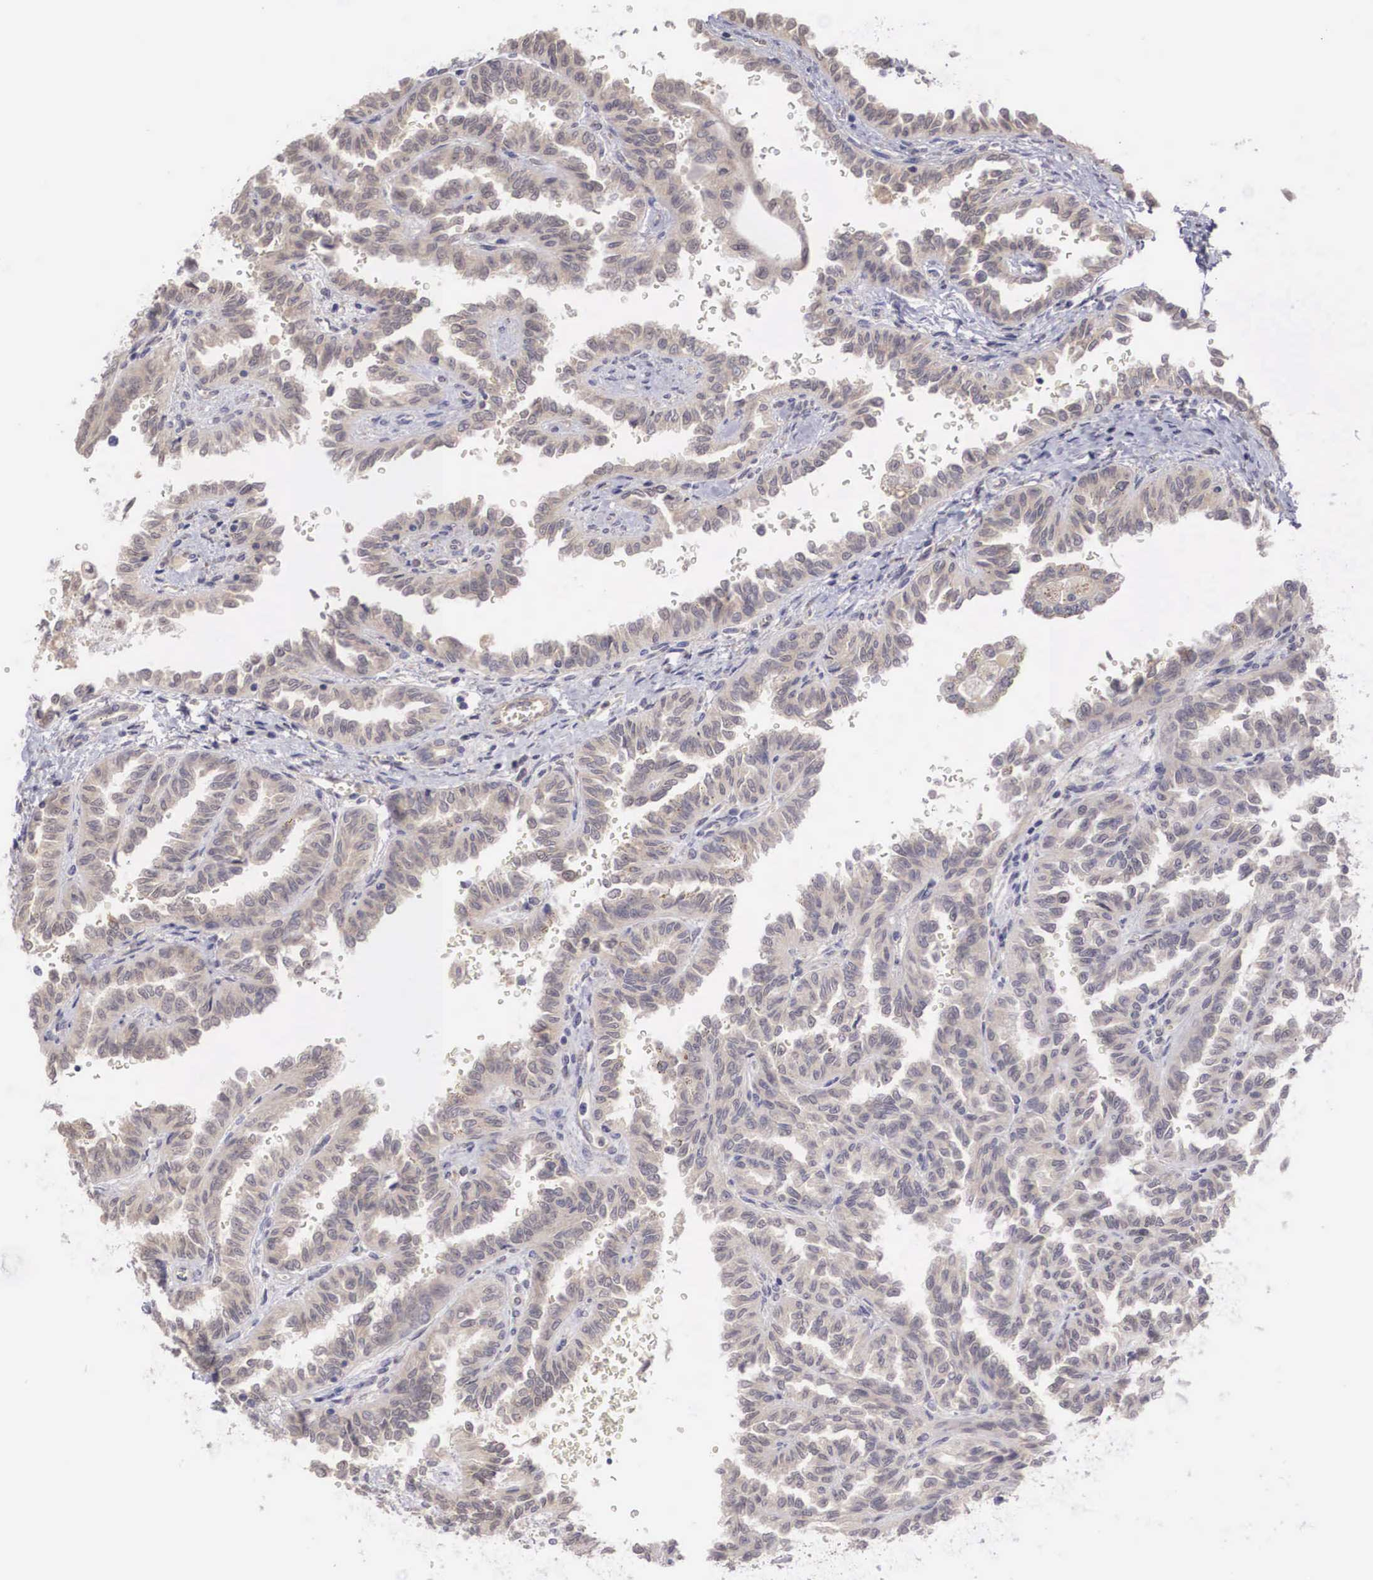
{"staining": {"intensity": "weak", "quantity": ">75%", "location": "cytoplasmic/membranous"}, "tissue": "renal cancer", "cell_type": "Tumor cells", "image_type": "cancer", "snomed": [{"axis": "morphology", "description": "Inflammation, NOS"}, {"axis": "morphology", "description": "Adenocarcinoma, NOS"}, {"axis": "topography", "description": "Kidney"}], "caption": "A histopathology image of renal cancer (adenocarcinoma) stained for a protein reveals weak cytoplasmic/membranous brown staining in tumor cells.", "gene": "DNAJB7", "patient": {"sex": "male", "age": 68}}